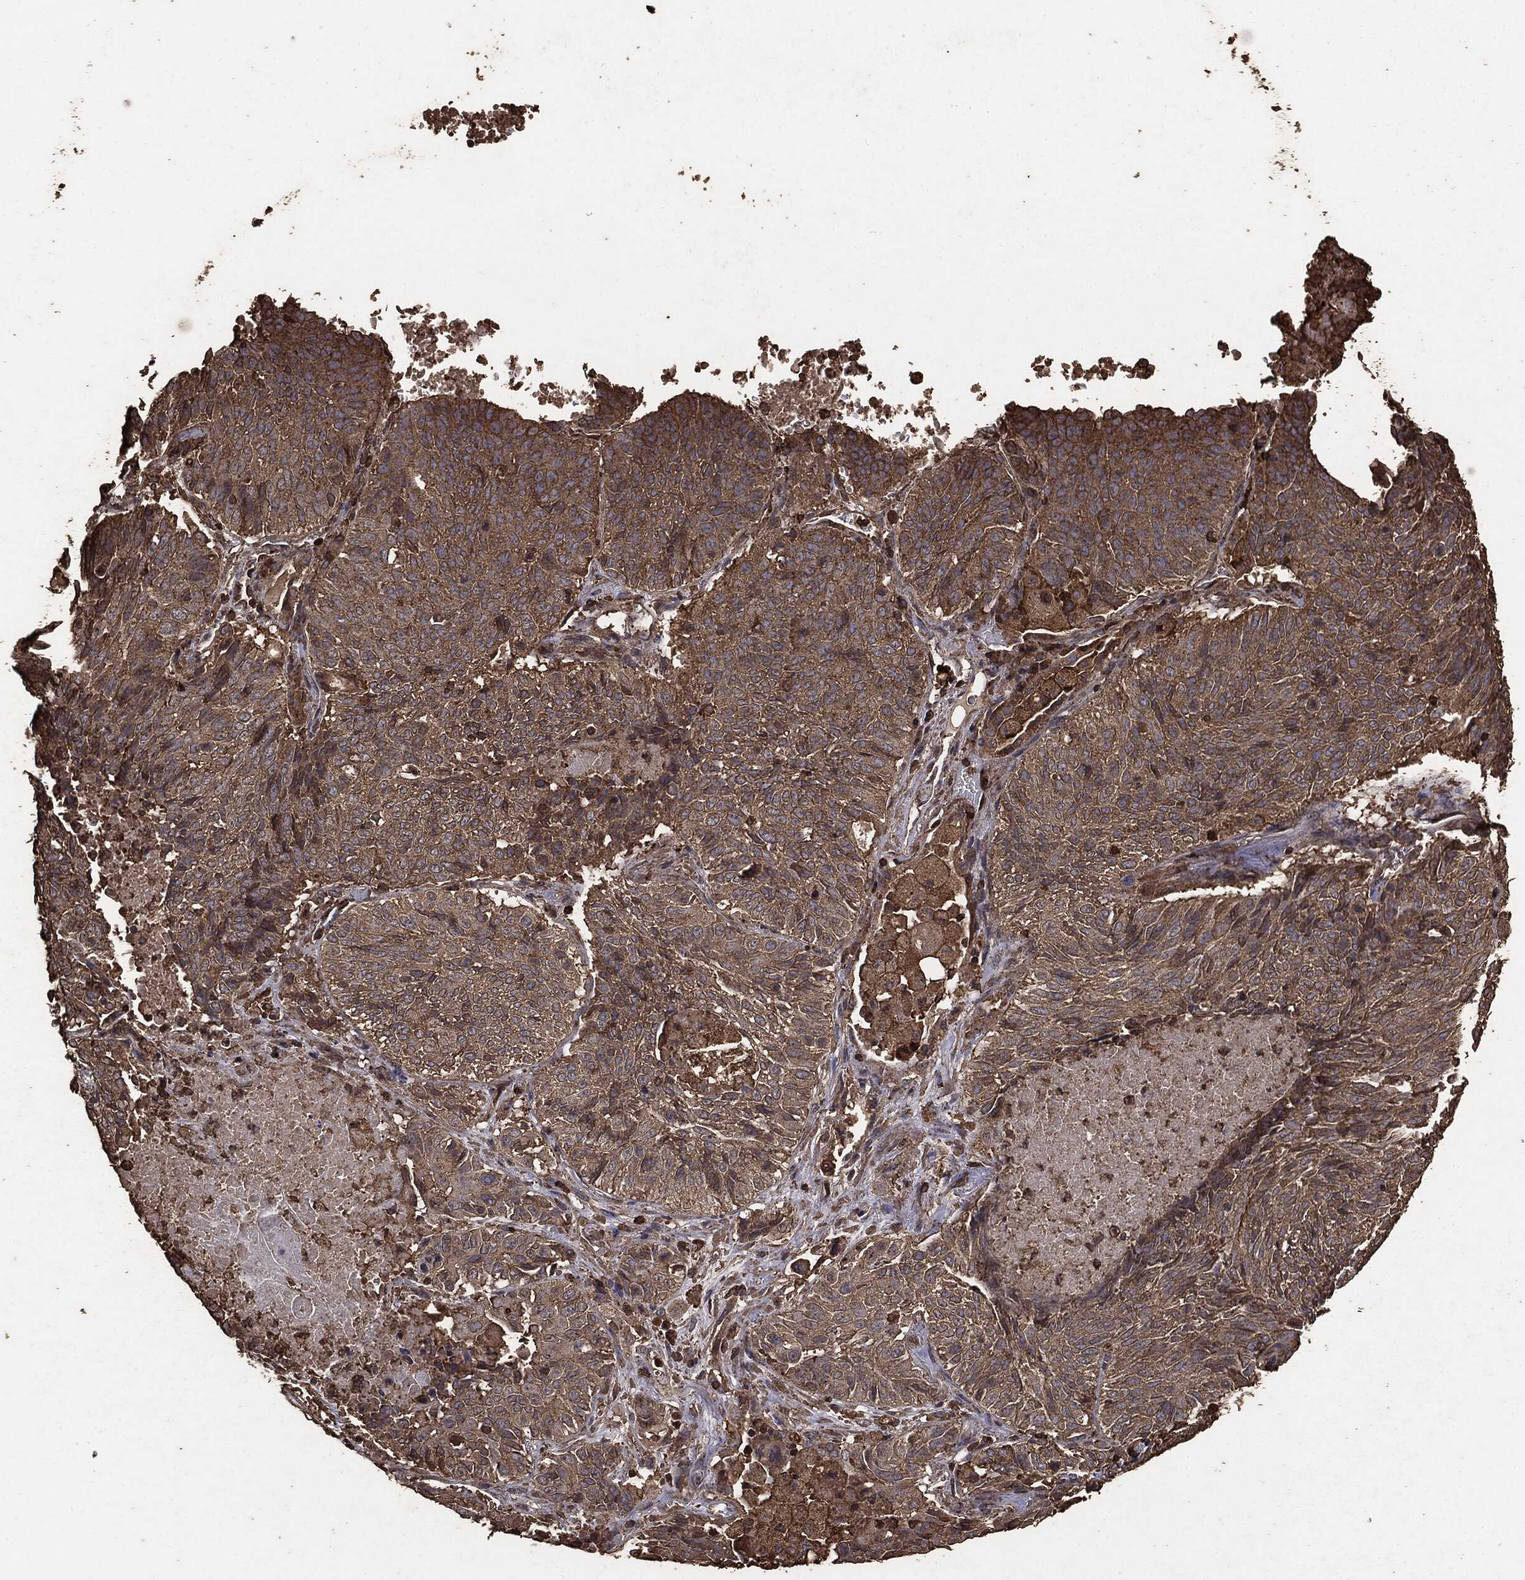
{"staining": {"intensity": "moderate", "quantity": ">75%", "location": "cytoplasmic/membranous"}, "tissue": "lung cancer", "cell_type": "Tumor cells", "image_type": "cancer", "snomed": [{"axis": "morphology", "description": "Squamous cell carcinoma, NOS"}, {"axis": "topography", "description": "Lung"}], "caption": "Protein expression by immunohistochemistry demonstrates moderate cytoplasmic/membranous positivity in about >75% of tumor cells in squamous cell carcinoma (lung).", "gene": "MTOR", "patient": {"sex": "male", "age": 64}}